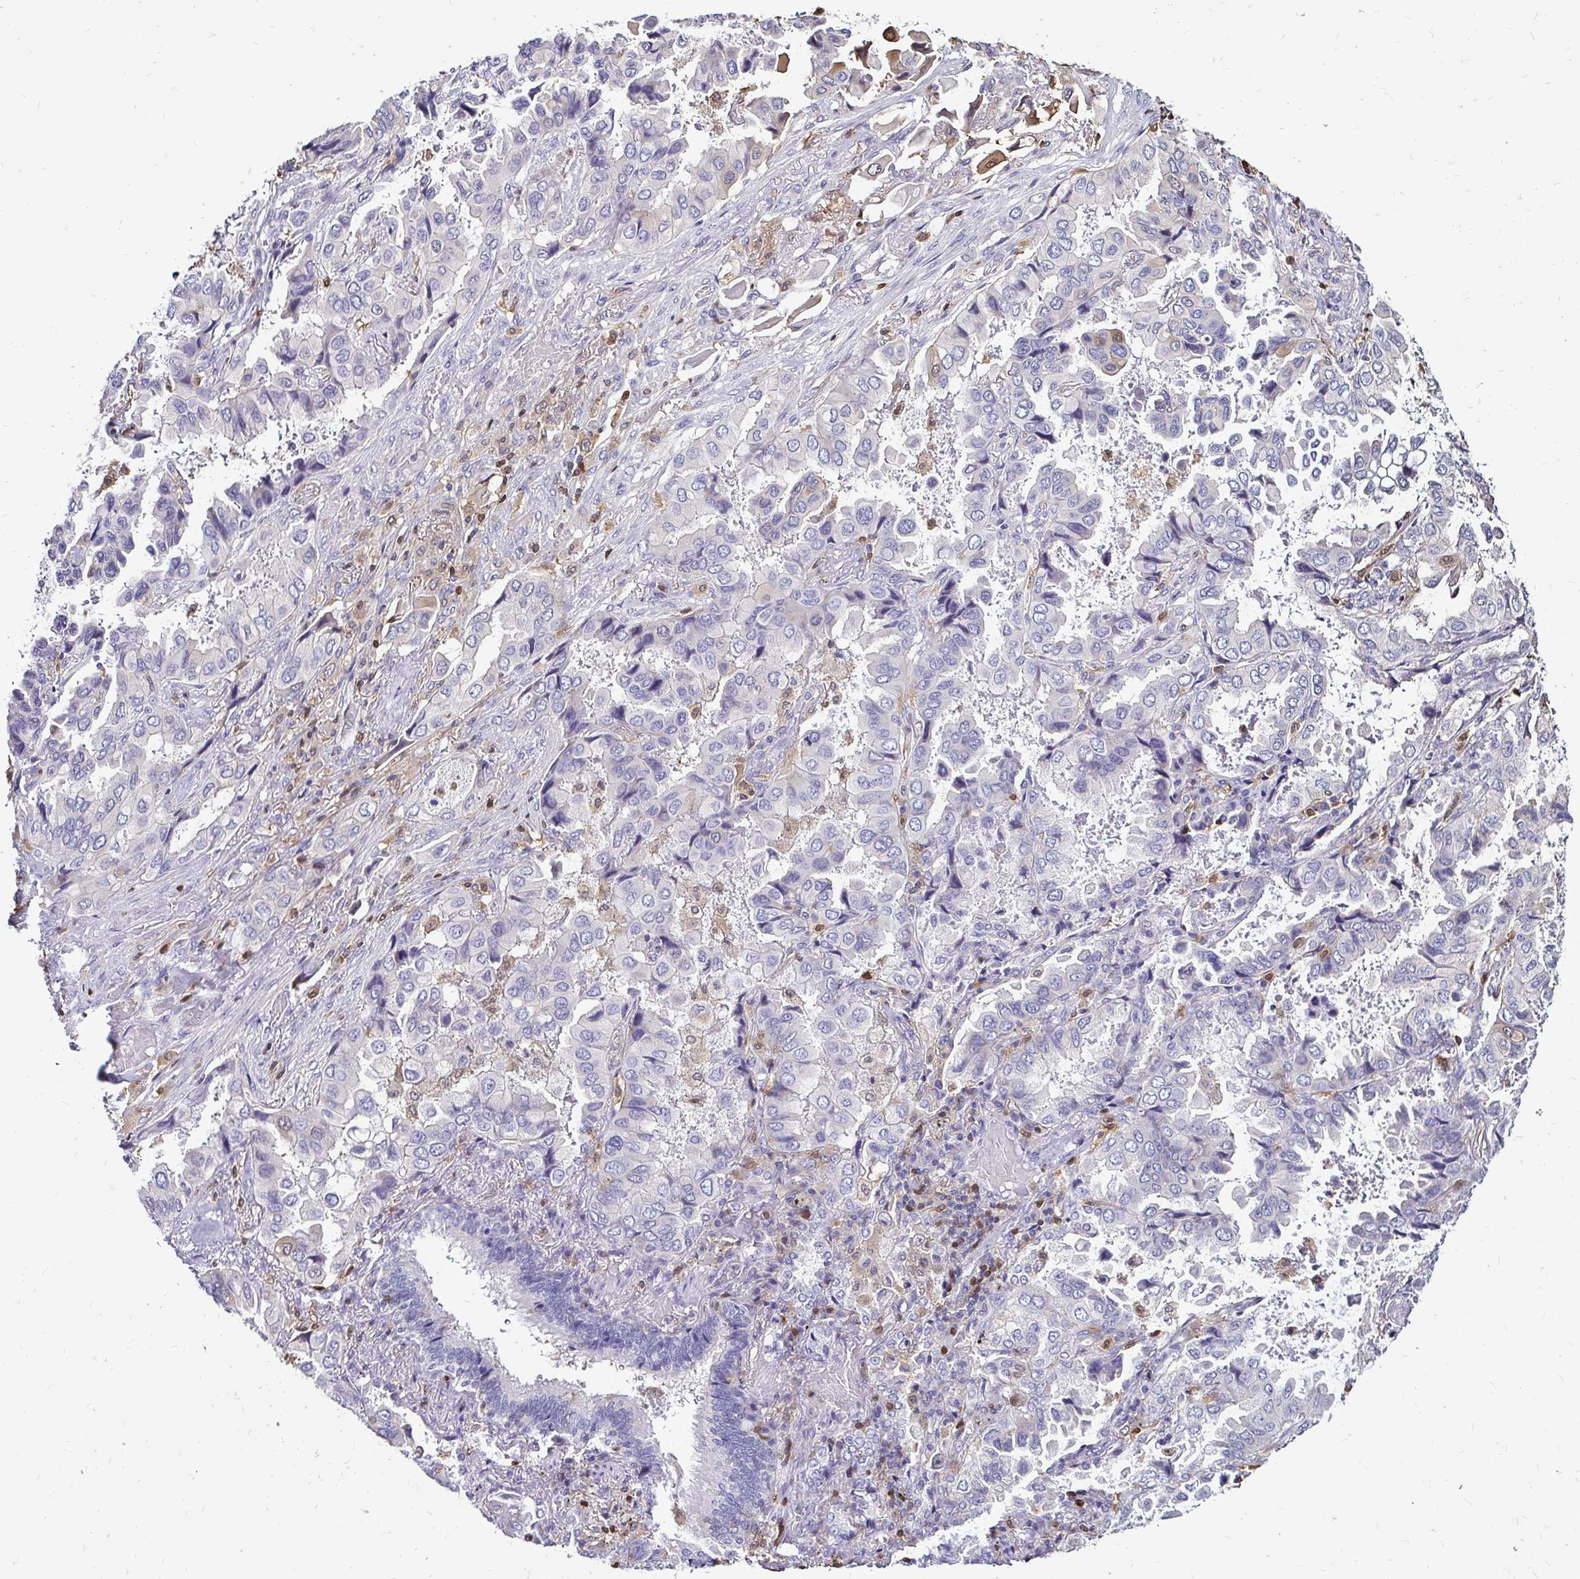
{"staining": {"intensity": "negative", "quantity": "none", "location": "none"}, "tissue": "lung cancer", "cell_type": "Tumor cells", "image_type": "cancer", "snomed": [{"axis": "morphology", "description": "Aneuploidy"}, {"axis": "morphology", "description": "Adenocarcinoma, NOS"}, {"axis": "morphology", "description": "Adenocarcinoma, metastatic, NOS"}, {"axis": "topography", "description": "Lymph node"}, {"axis": "topography", "description": "Lung"}], "caption": "Lung cancer stained for a protein using immunohistochemistry (IHC) exhibits no positivity tumor cells.", "gene": "ZFP1", "patient": {"sex": "female", "age": 48}}